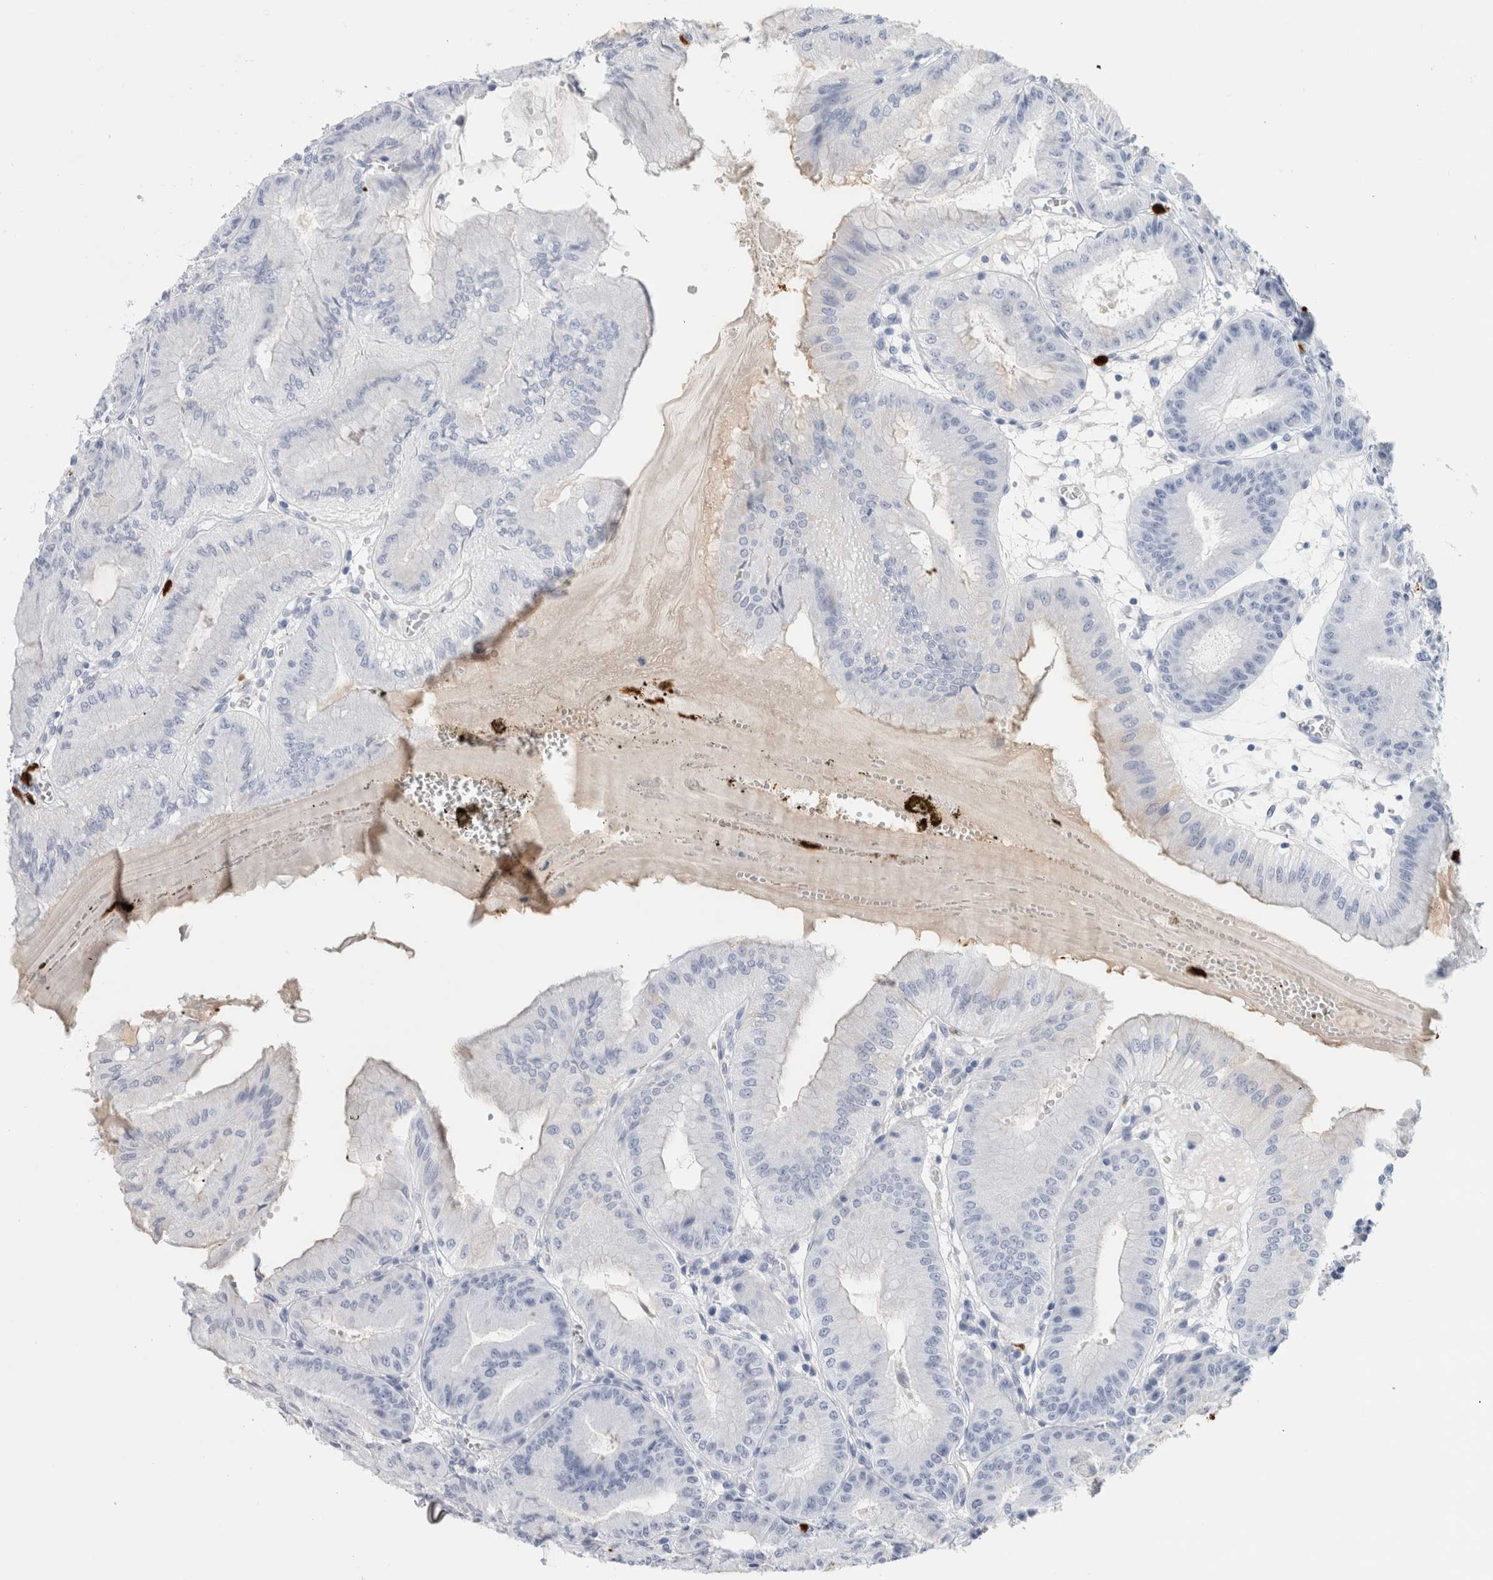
{"staining": {"intensity": "negative", "quantity": "none", "location": "none"}, "tissue": "stomach", "cell_type": "Glandular cells", "image_type": "normal", "snomed": [{"axis": "morphology", "description": "Normal tissue, NOS"}, {"axis": "topography", "description": "Stomach, lower"}], "caption": "DAB (3,3'-diaminobenzidine) immunohistochemical staining of benign human stomach displays no significant staining in glandular cells.", "gene": "S100A8", "patient": {"sex": "male", "age": 71}}